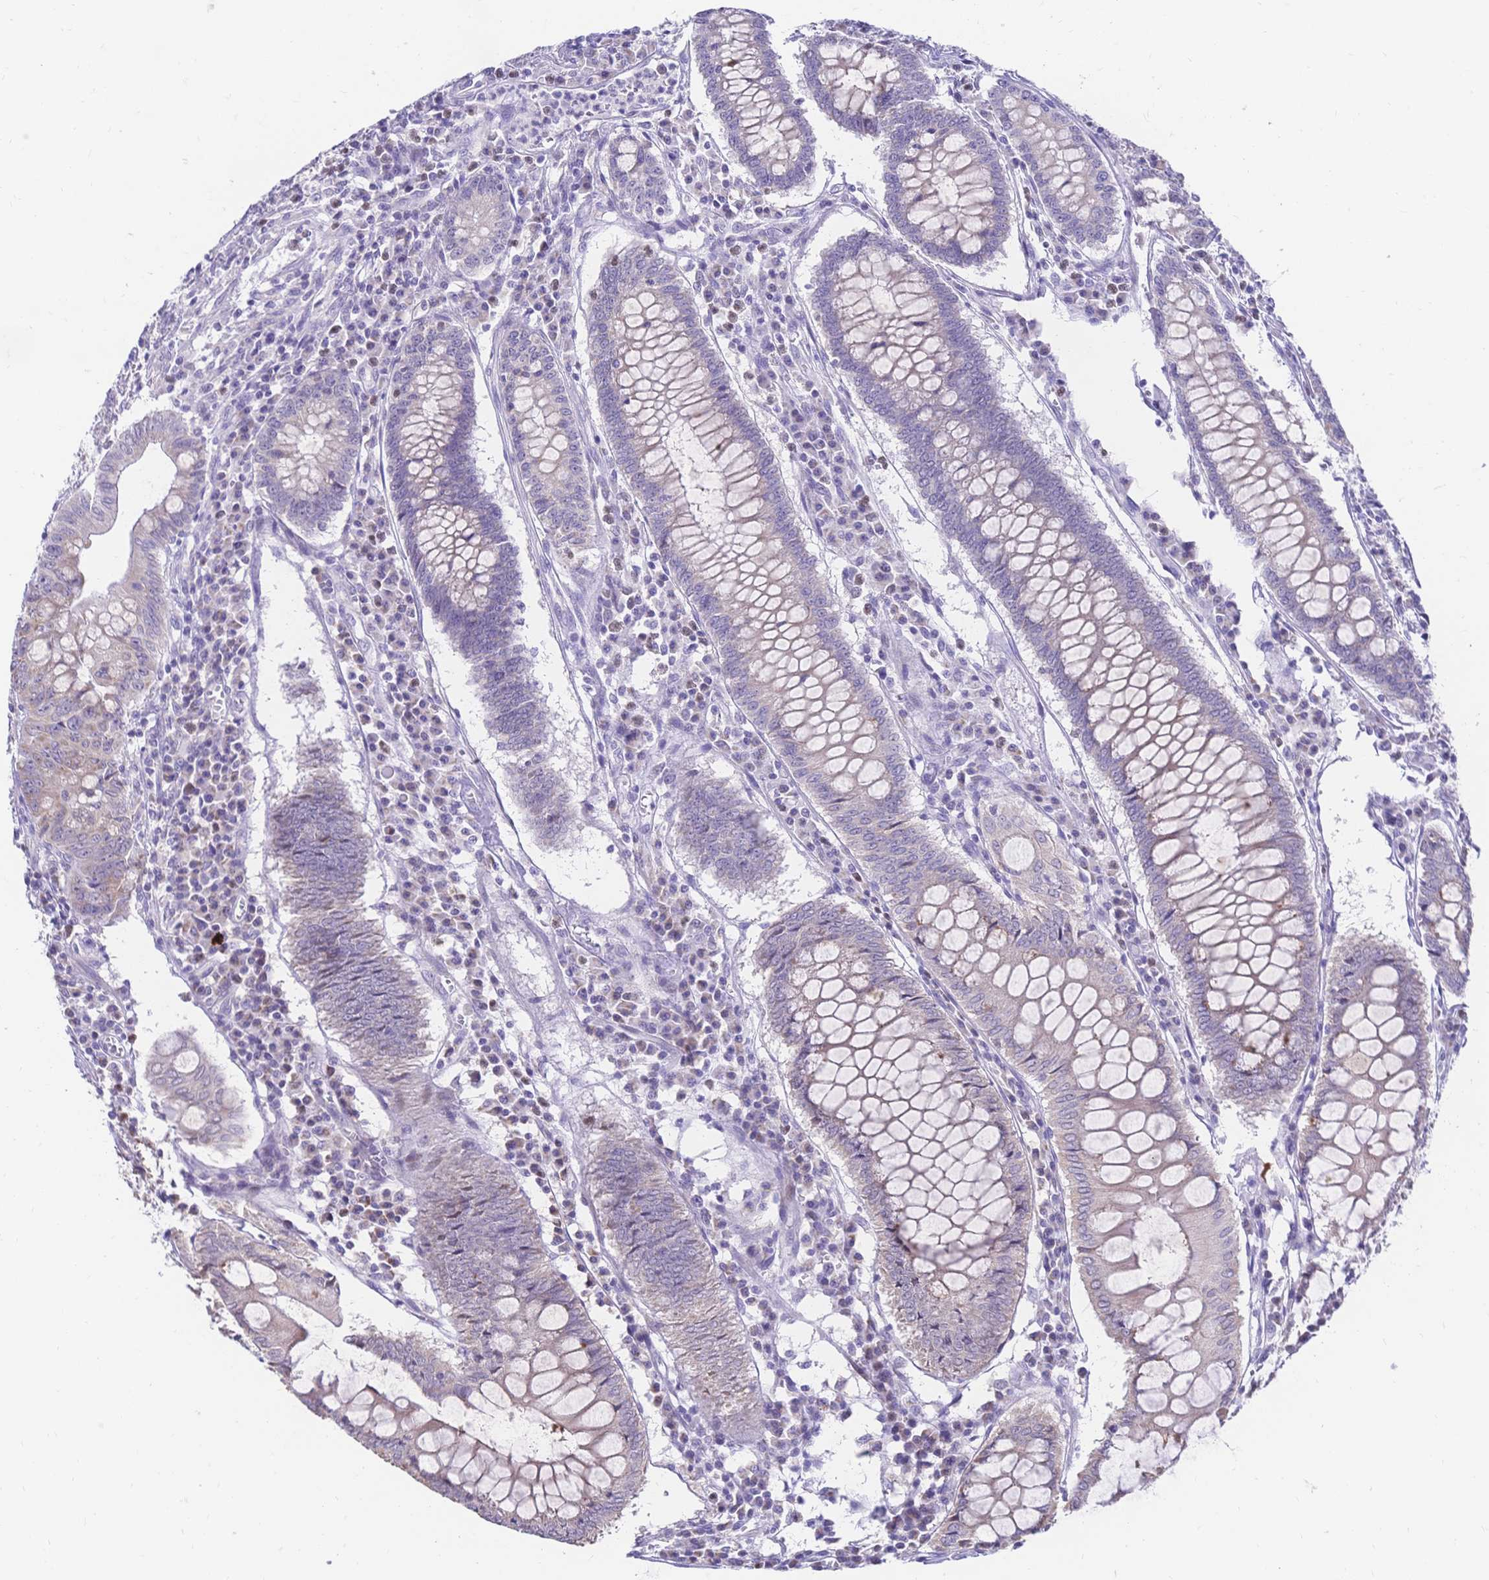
{"staining": {"intensity": "weak", "quantity": "25%-75%", "location": "cytoplasmic/membranous"}, "tissue": "colorectal cancer", "cell_type": "Tumor cells", "image_type": "cancer", "snomed": [{"axis": "morphology", "description": "Adenocarcinoma, NOS"}, {"axis": "topography", "description": "Colon"}], "caption": "Tumor cells reveal low levels of weak cytoplasmic/membranous positivity in about 25%-75% of cells in human colorectal cancer. (Stains: DAB in brown, nuclei in blue, Microscopy: brightfield microscopy at high magnification).", "gene": "CLEC18B", "patient": {"sex": "male", "age": 62}}